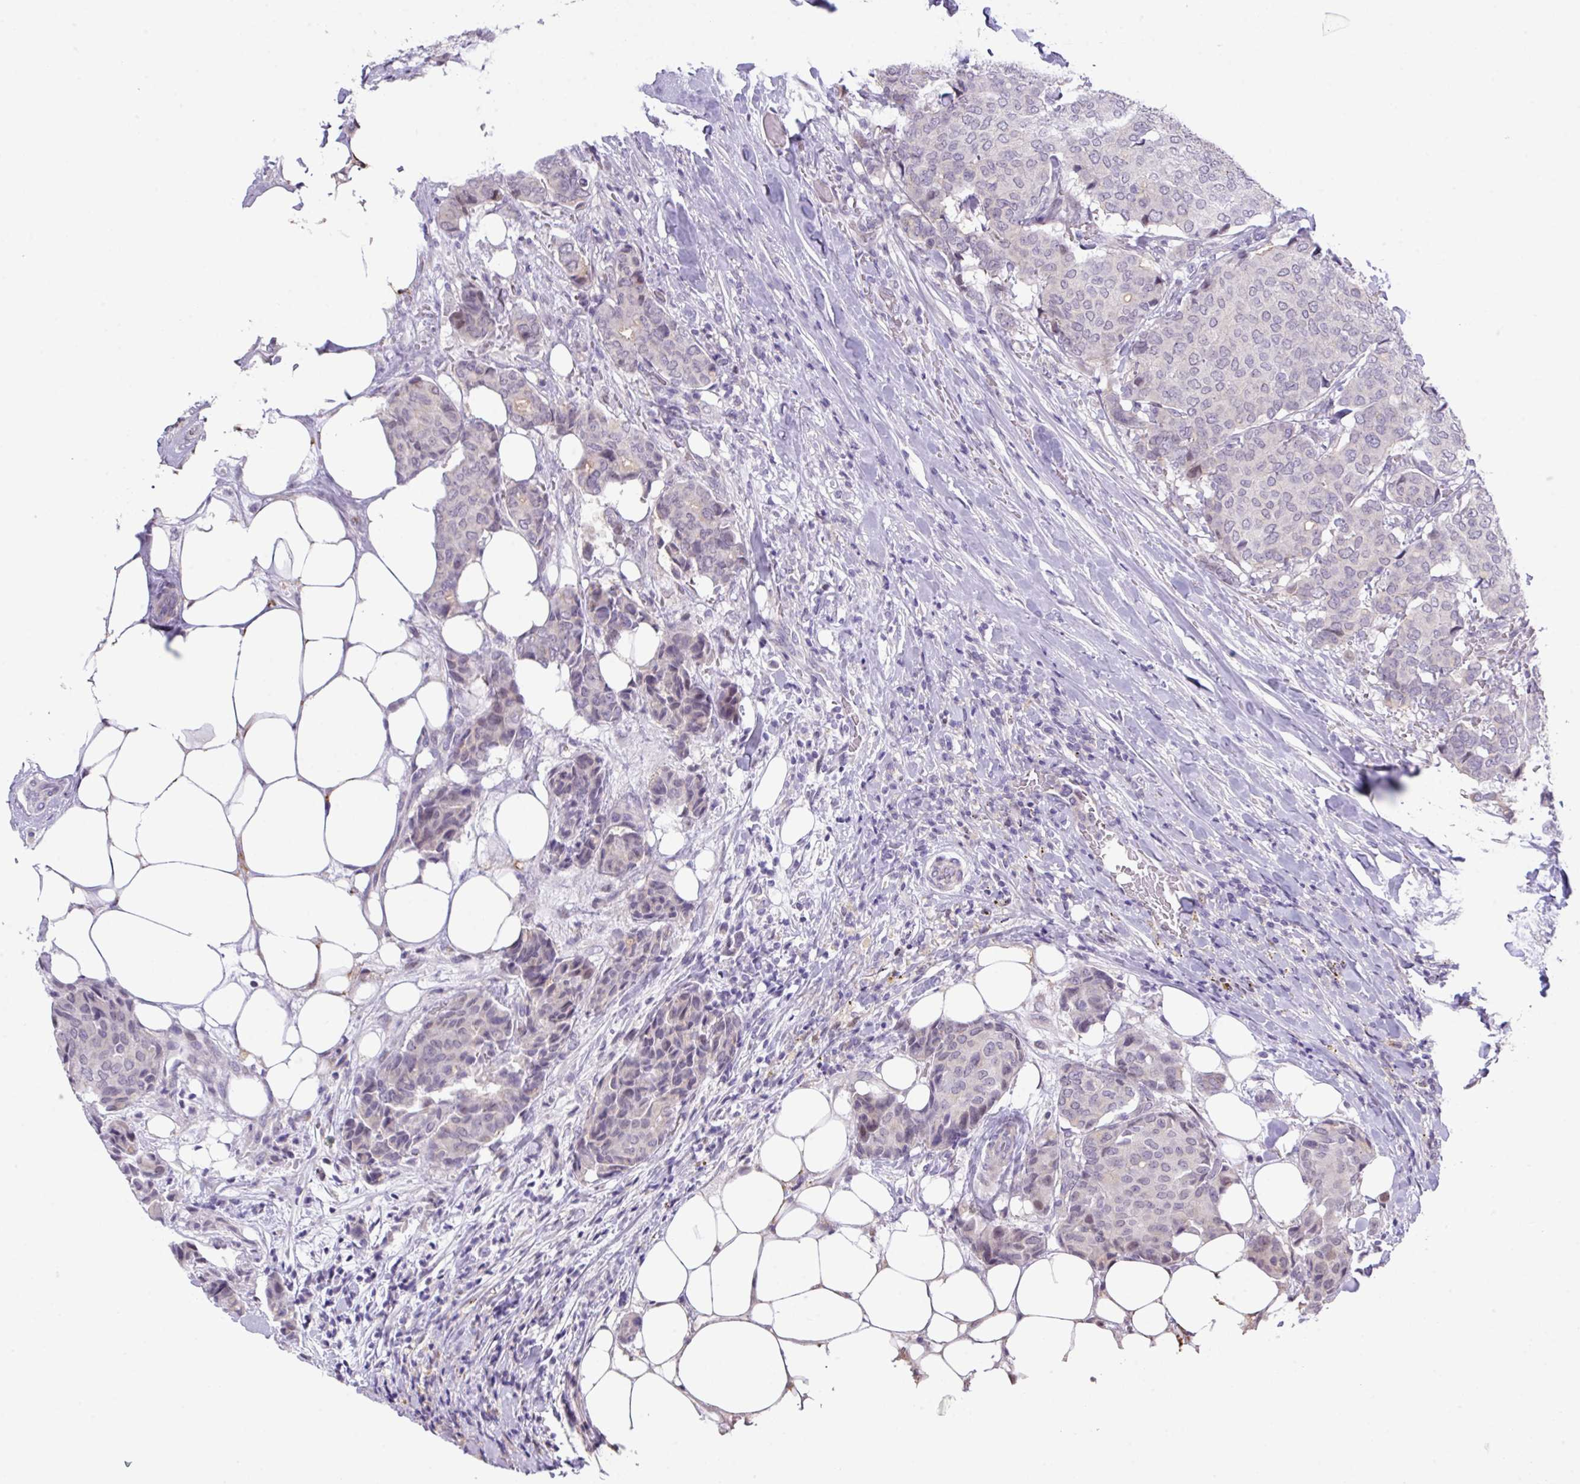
{"staining": {"intensity": "weak", "quantity": "25%-75%", "location": "nuclear"}, "tissue": "breast cancer", "cell_type": "Tumor cells", "image_type": "cancer", "snomed": [{"axis": "morphology", "description": "Duct carcinoma"}, {"axis": "topography", "description": "Breast"}], "caption": "Breast infiltrating ductal carcinoma stained with a brown dye displays weak nuclear positive positivity in about 25%-75% of tumor cells.", "gene": "ANKRD13B", "patient": {"sex": "female", "age": 75}}